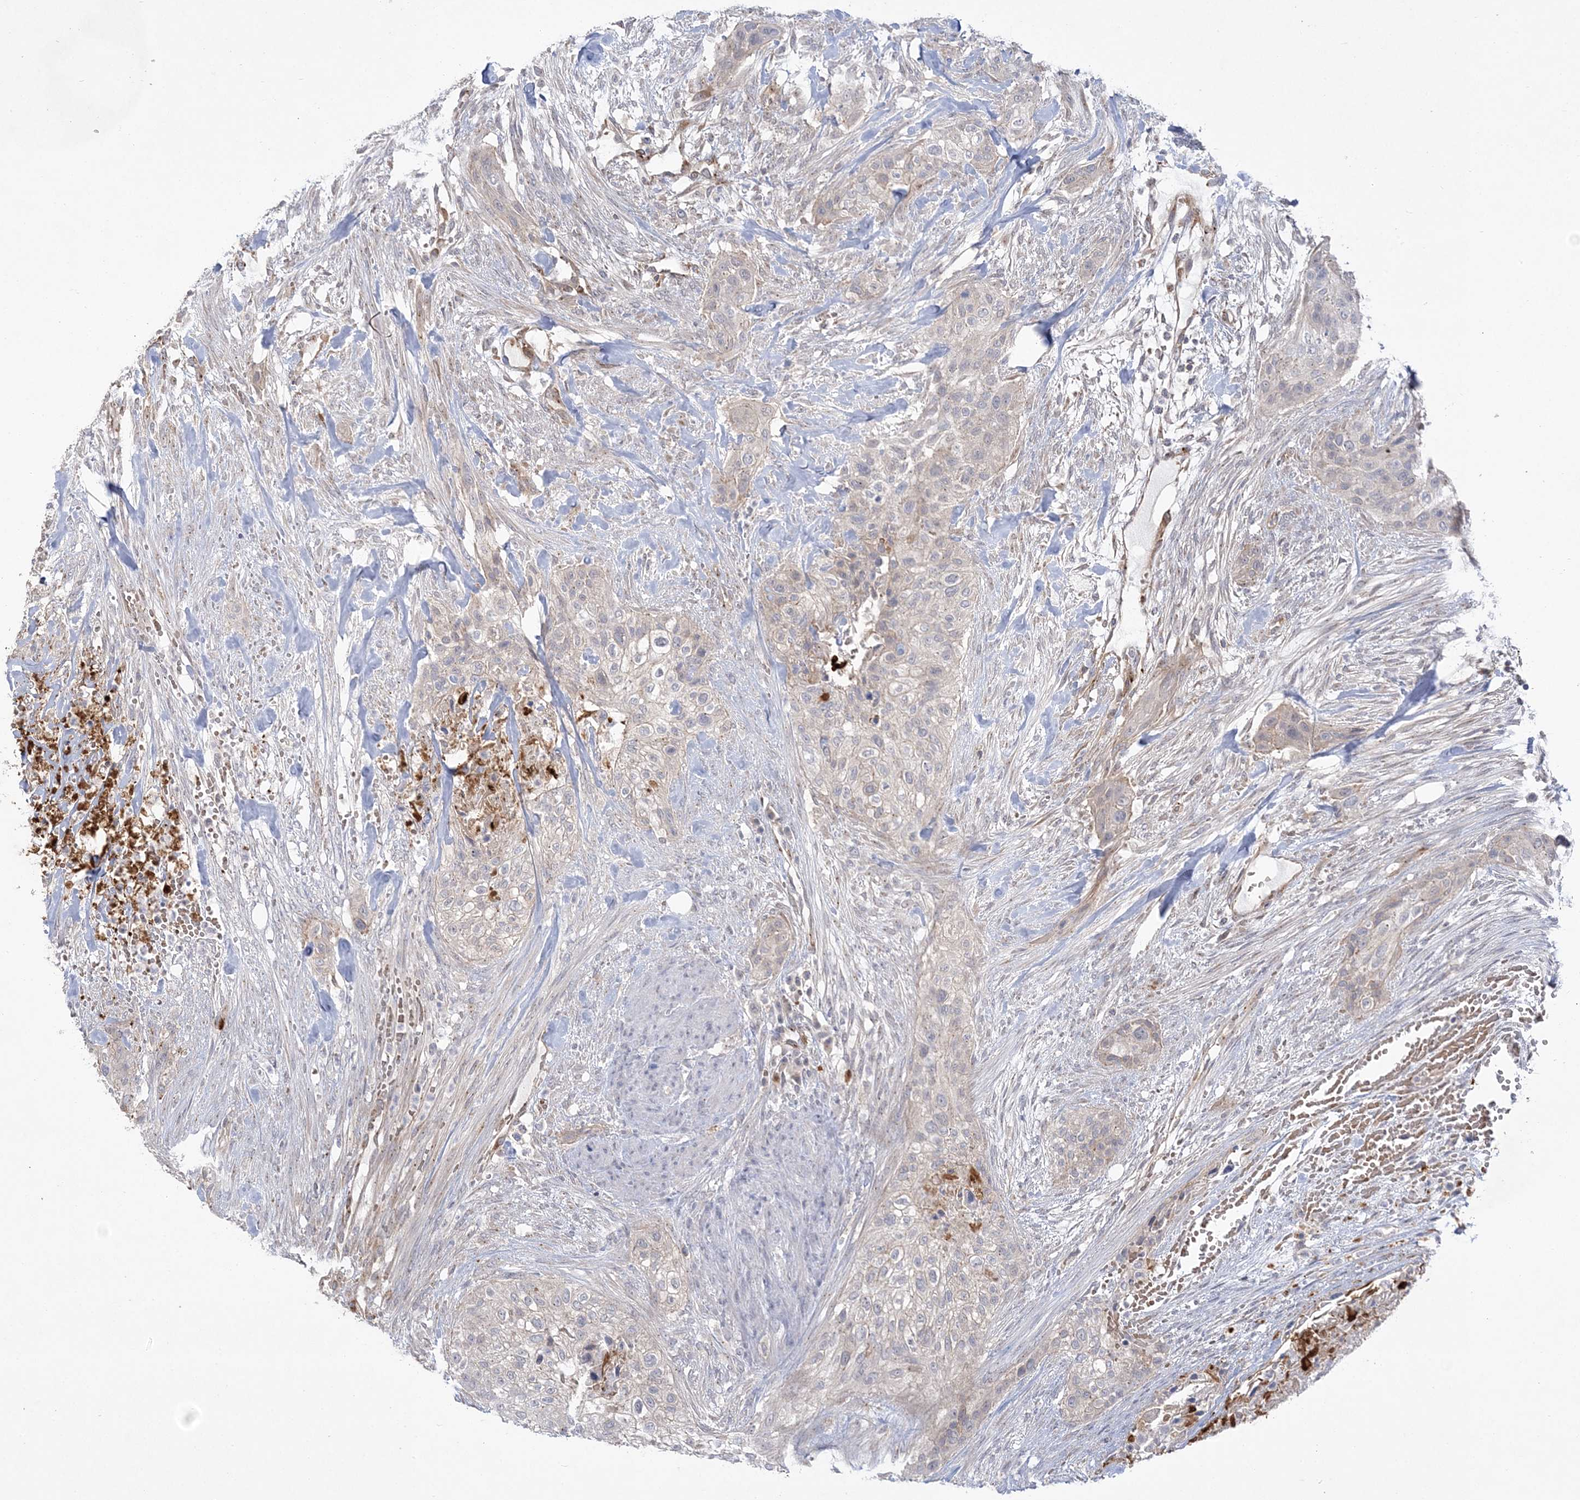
{"staining": {"intensity": "weak", "quantity": "<25%", "location": "cytoplasmic/membranous"}, "tissue": "urothelial cancer", "cell_type": "Tumor cells", "image_type": "cancer", "snomed": [{"axis": "morphology", "description": "Urothelial carcinoma, High grade"}, {"axis": "topography", "description": "Urinary bladder"}], "caption": "A histopathology image of urothelial cancer stained for a protein exhibits no brown staining in tumor cells.", "gene": "ADAMTS12", "patient": {"sex": "male", "age": 35}}